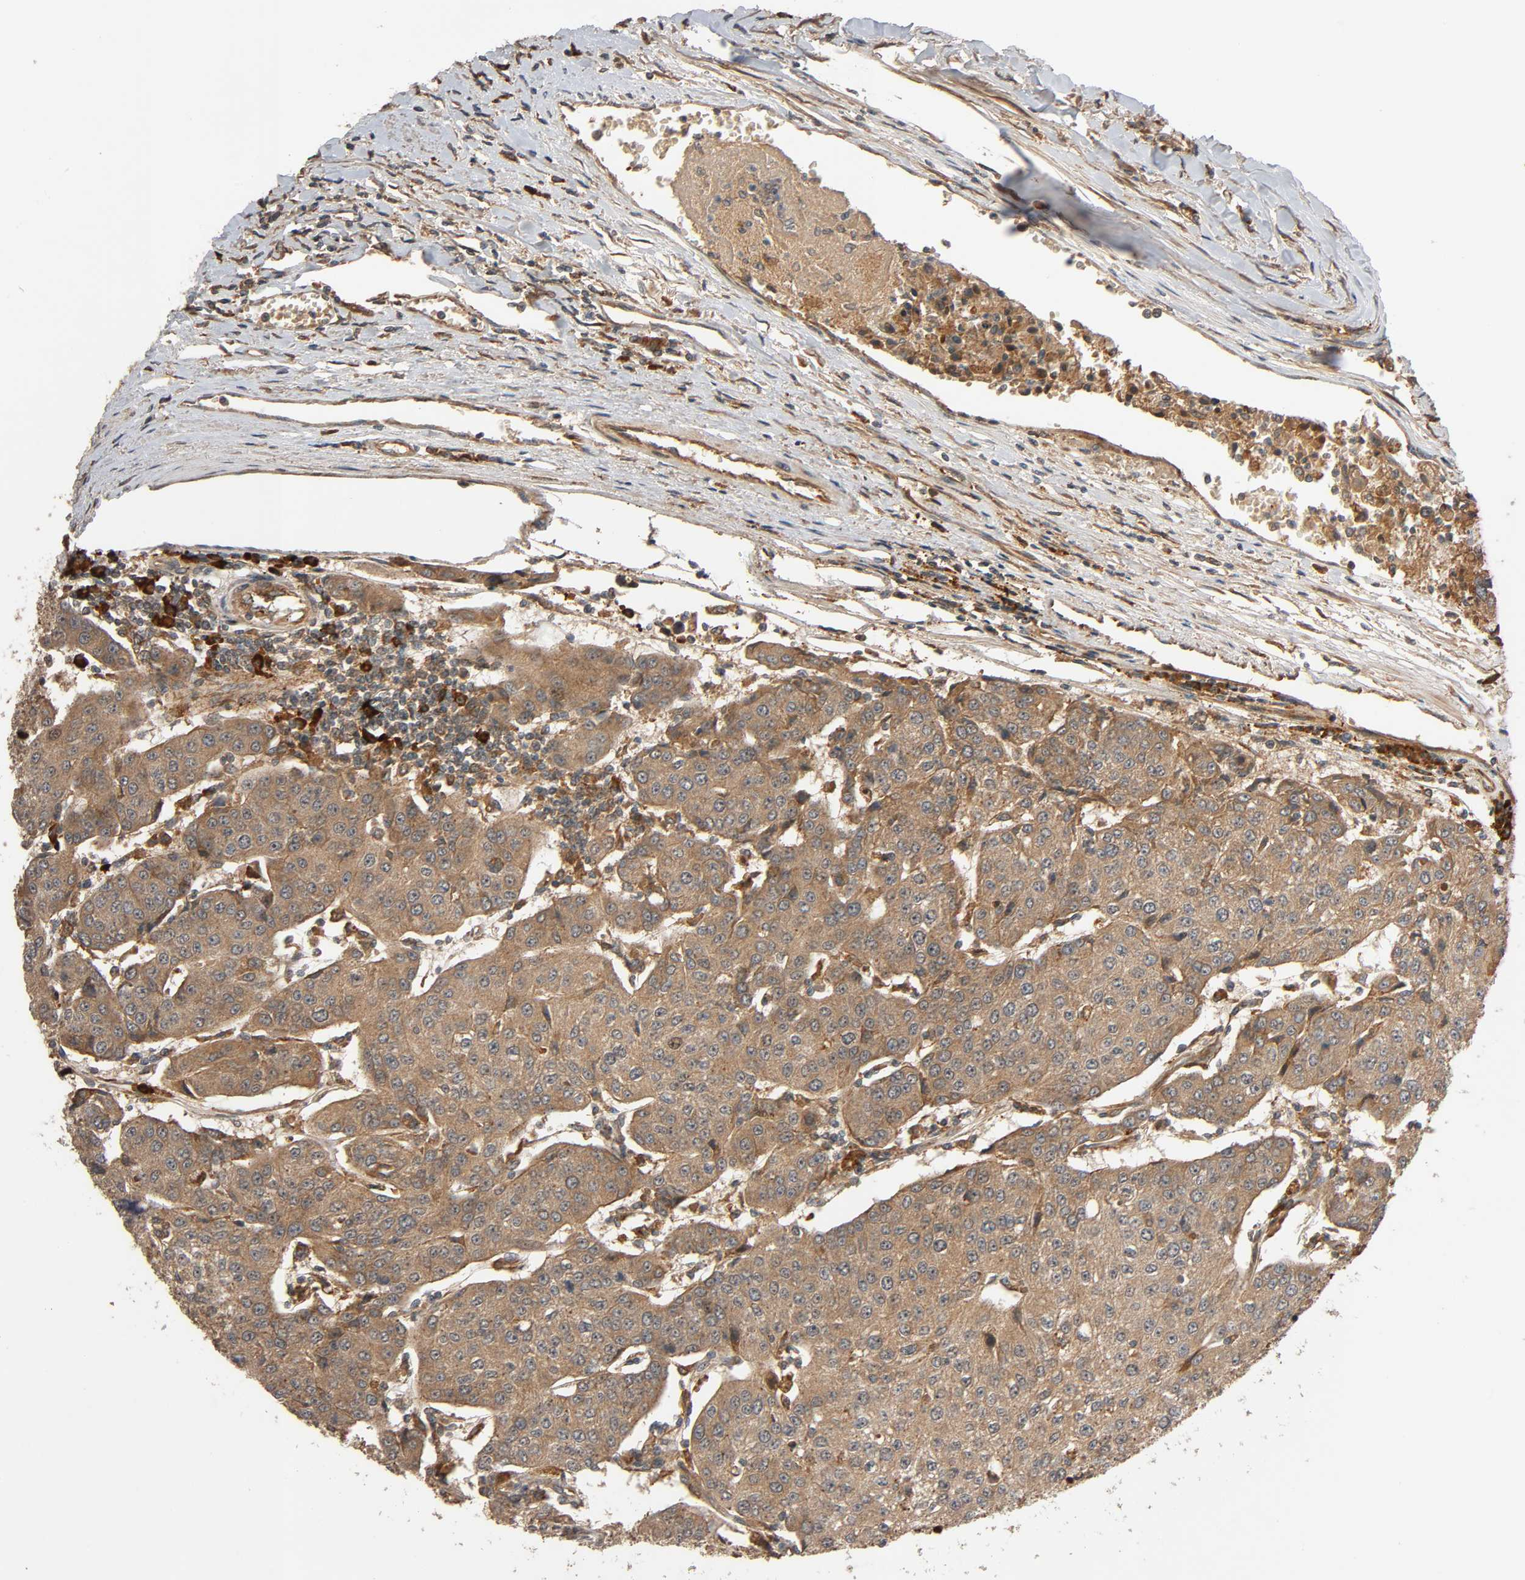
{"staining": {"intensity": "moderate", "quantity": ">75%", "location": "cytoplasmic/membranous"}, "tissue": "urothelial cancer", "cell_type": "Tumor cells", "image_type": "cancer", "snomed": [{"axis": "morphology", "description": "Urothelial carcinoma, High grade"}, {"axis": "topography", "description": "Urinary bladder"}], "caption": "There is medium levels of moderate cytoplasmic/membranous positivity in tumor cells of urothelial cancer, as demonstrated by immunohistochemical staining (brown color).", "gene": "MAP3K8", "patient": {"sex": "female", "age": 85}}